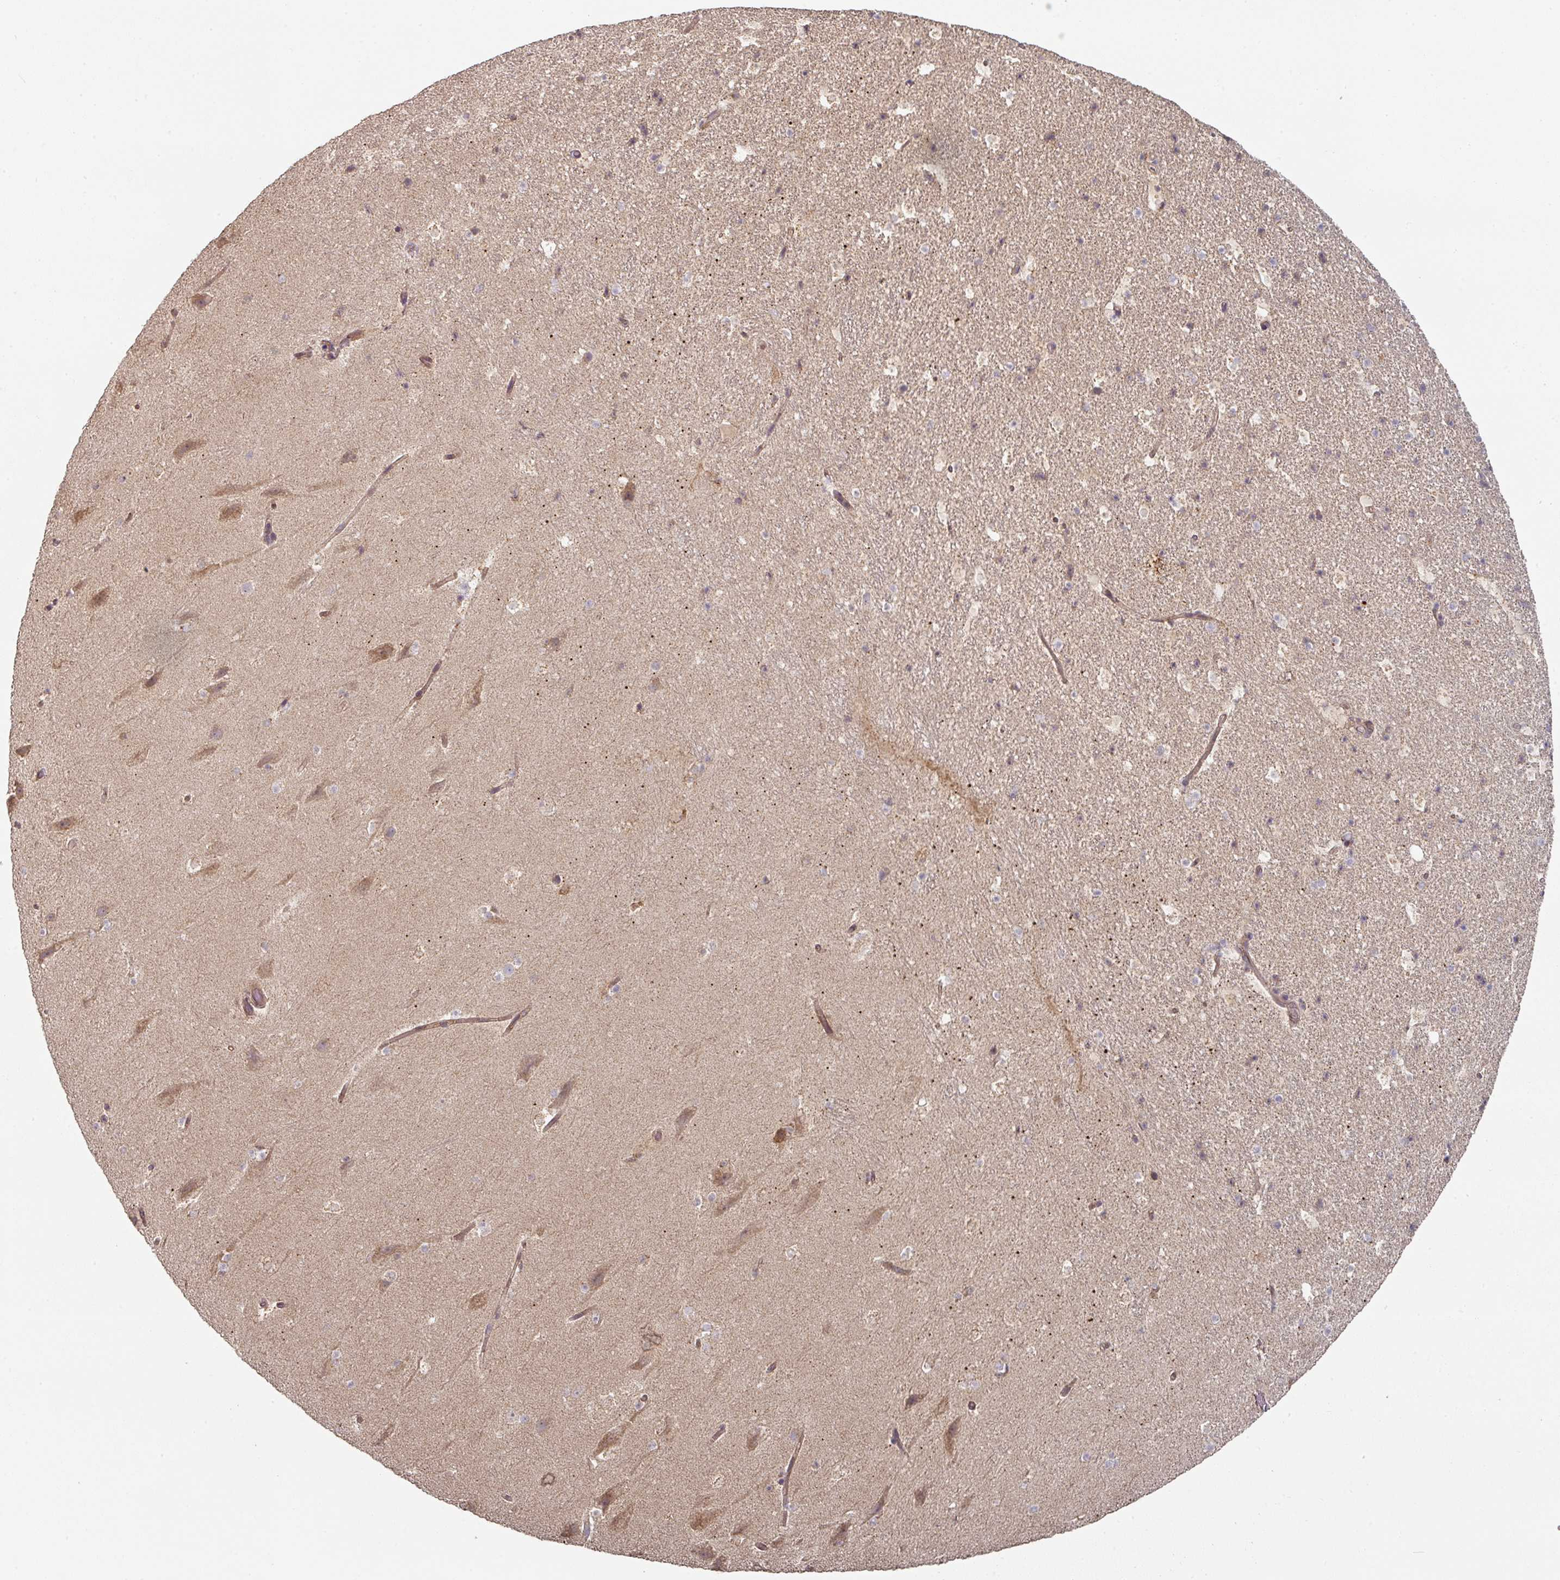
{"staining": {"intensity": "negative", "quantity": "none", "location": "none"}, "tissue": "hippocampus", "cell_type": "Glial cells", "image_type": "normal", "snomed": [{"axis": "morphology", "description": "Normal tissue, NOS"}, {"axis": "topography", "description": "Hippocampus"}], "caption": "DAB immunohistochemical staining of unremarkable human hippocampus reveals no significant expression in glial cells.", "gene": "DNAJC7", "patient": {"sex": "male", "age": 37}}